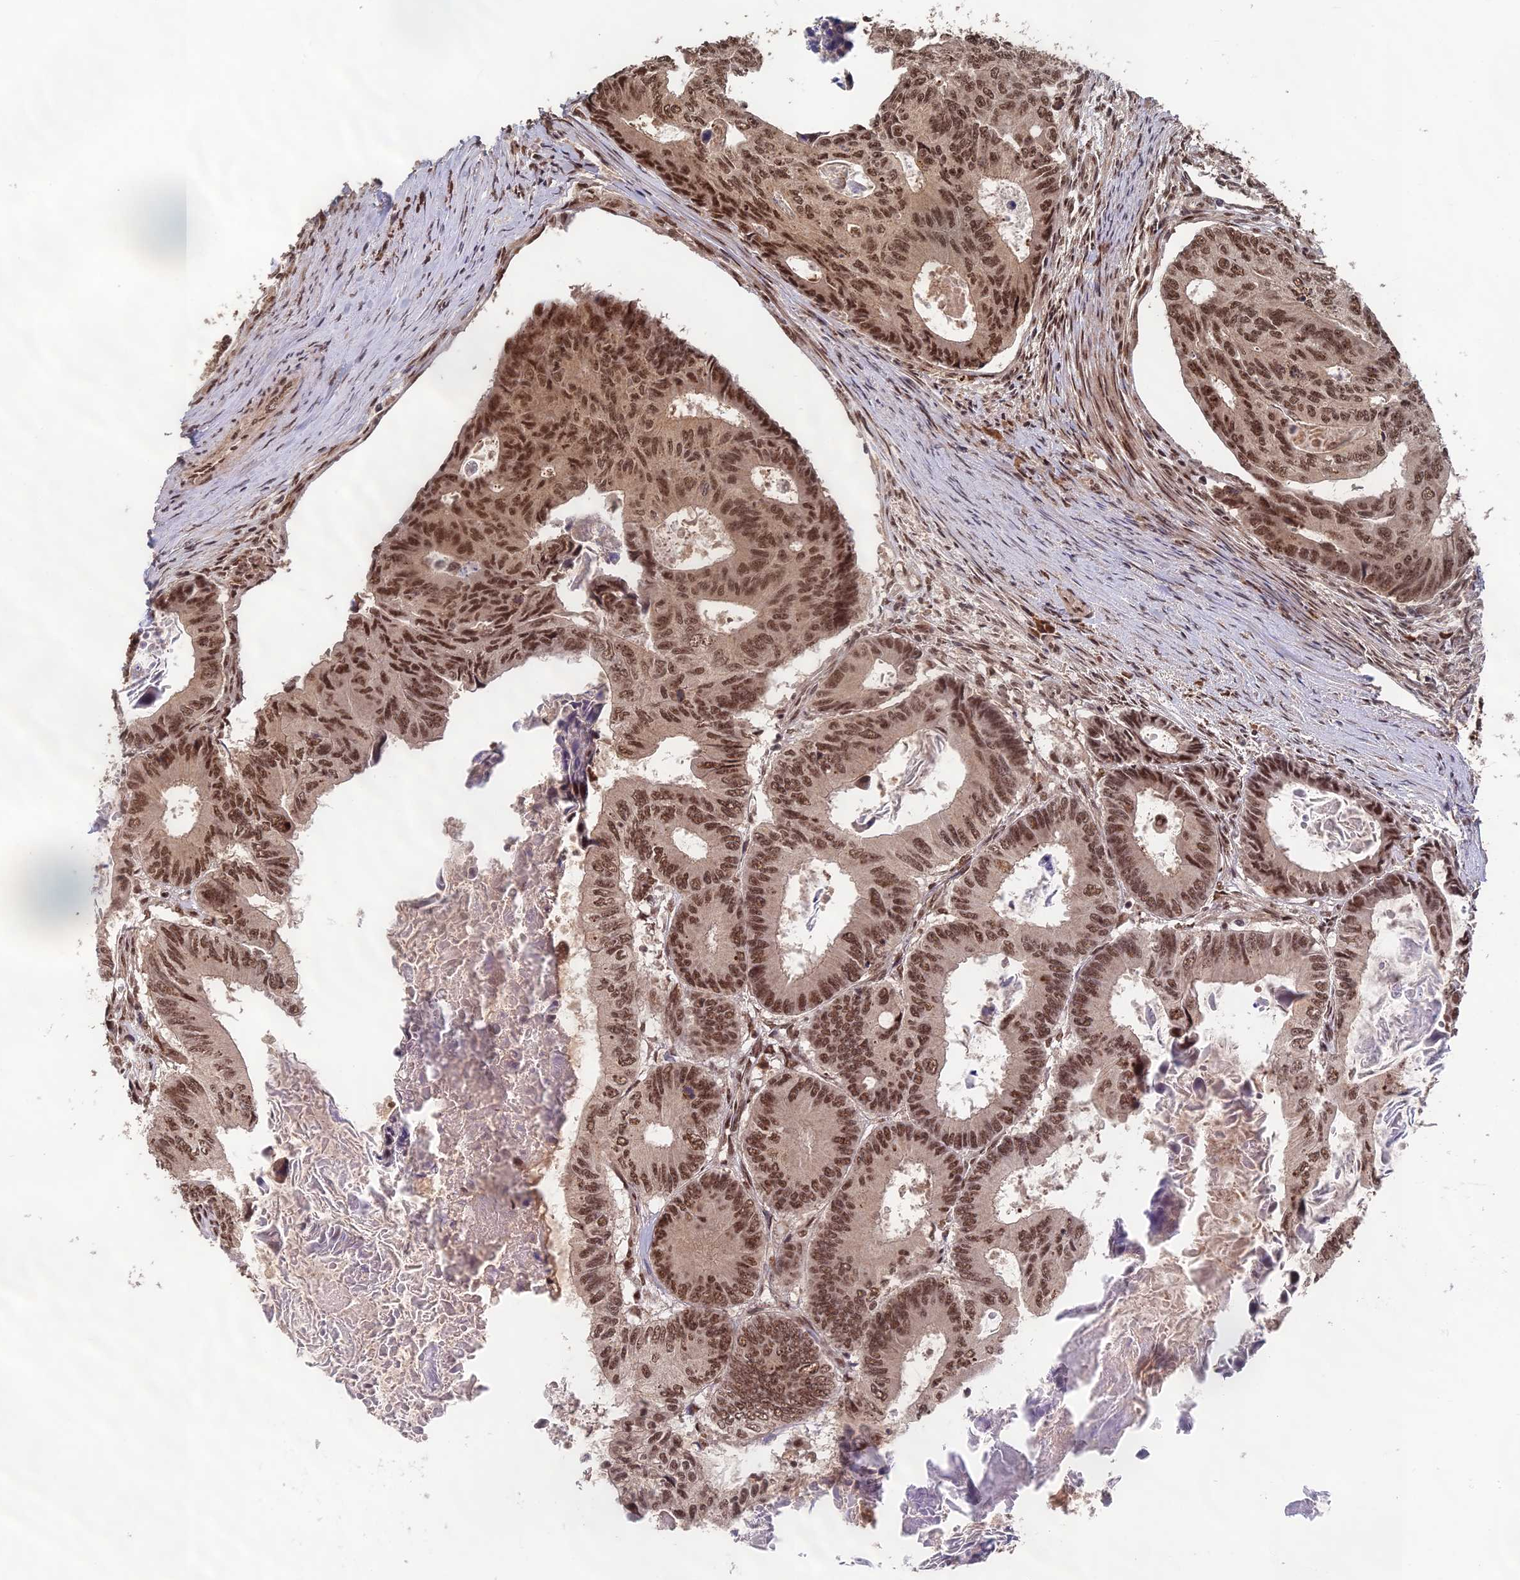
{"staining": {"intensity": "moderate", "quantity": ">75%", "location": "nuclear"}, "tissue": "colorectal cancer", "cell_type": "Tumor cells", "image_type": "cancer", "snomed": [{"axis": "morphology", "description": "Adenocarcinoma, NOS"}, {"axis": "topography", "description": "Colon"}], "caption": "Moderate nuclear staining for a protein is present in about >75% of tumor cells of colorectal cancer using immunohistochemistry (IHC).", "gene": "OSBPL1A", "patient": {"sex": "male", "age": 85}}